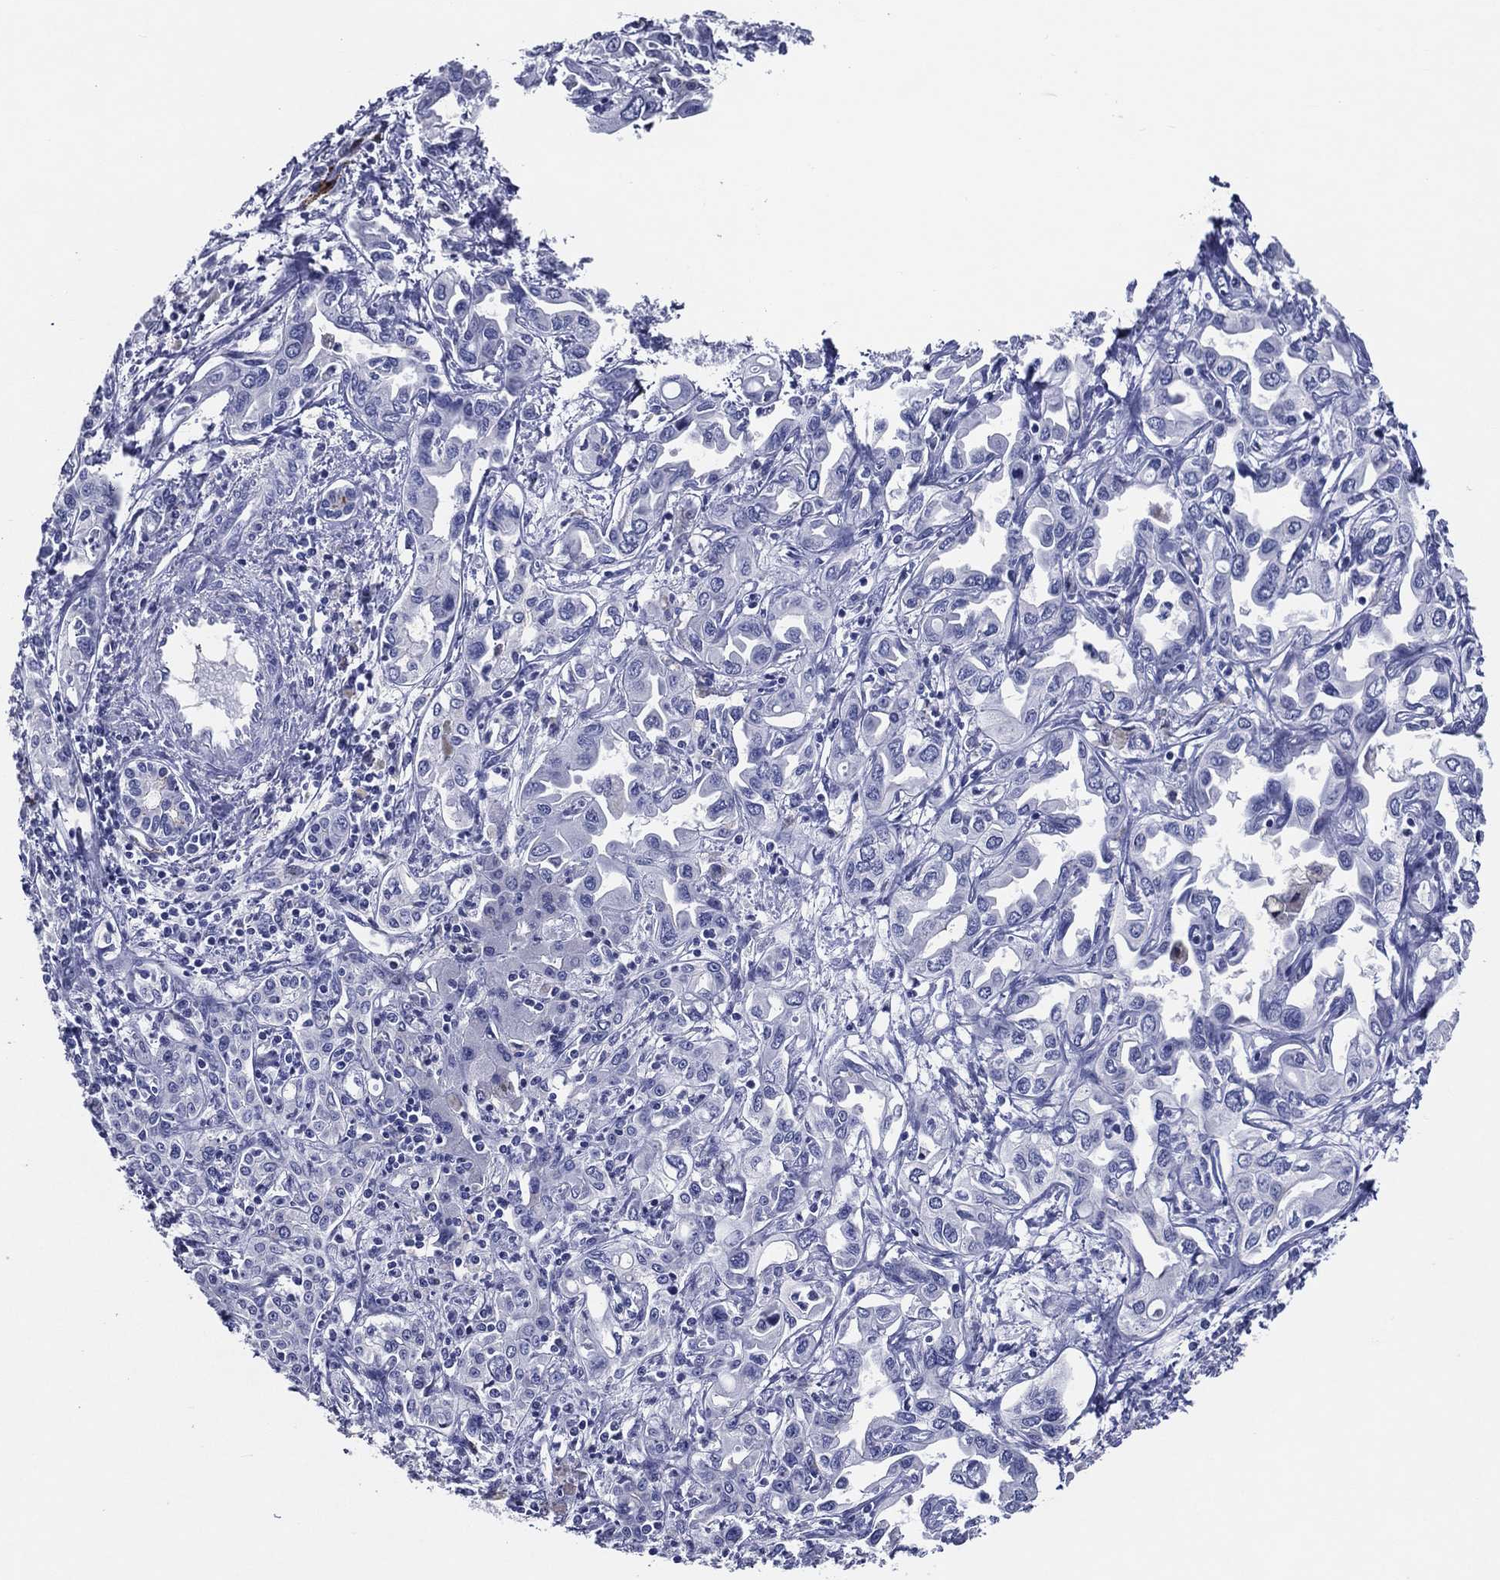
{"staining": {"intensity": "negative", "quantity": "none", "location": "none"}, "tissue": "liver cancer", "cell_type": "Tumor cells", "image_type": "cancer", "snomed": [{"axis": "morphology", "description": "Cholangiocarcinoma"}, {"axis": "topography", "description": "Liver"}], "caption": "Tumor cells are negative for brown protein staining in cholangiocarcinoma (liver).", "gene": "ACE2", "patient": {"sex": "female", "age": 64}}